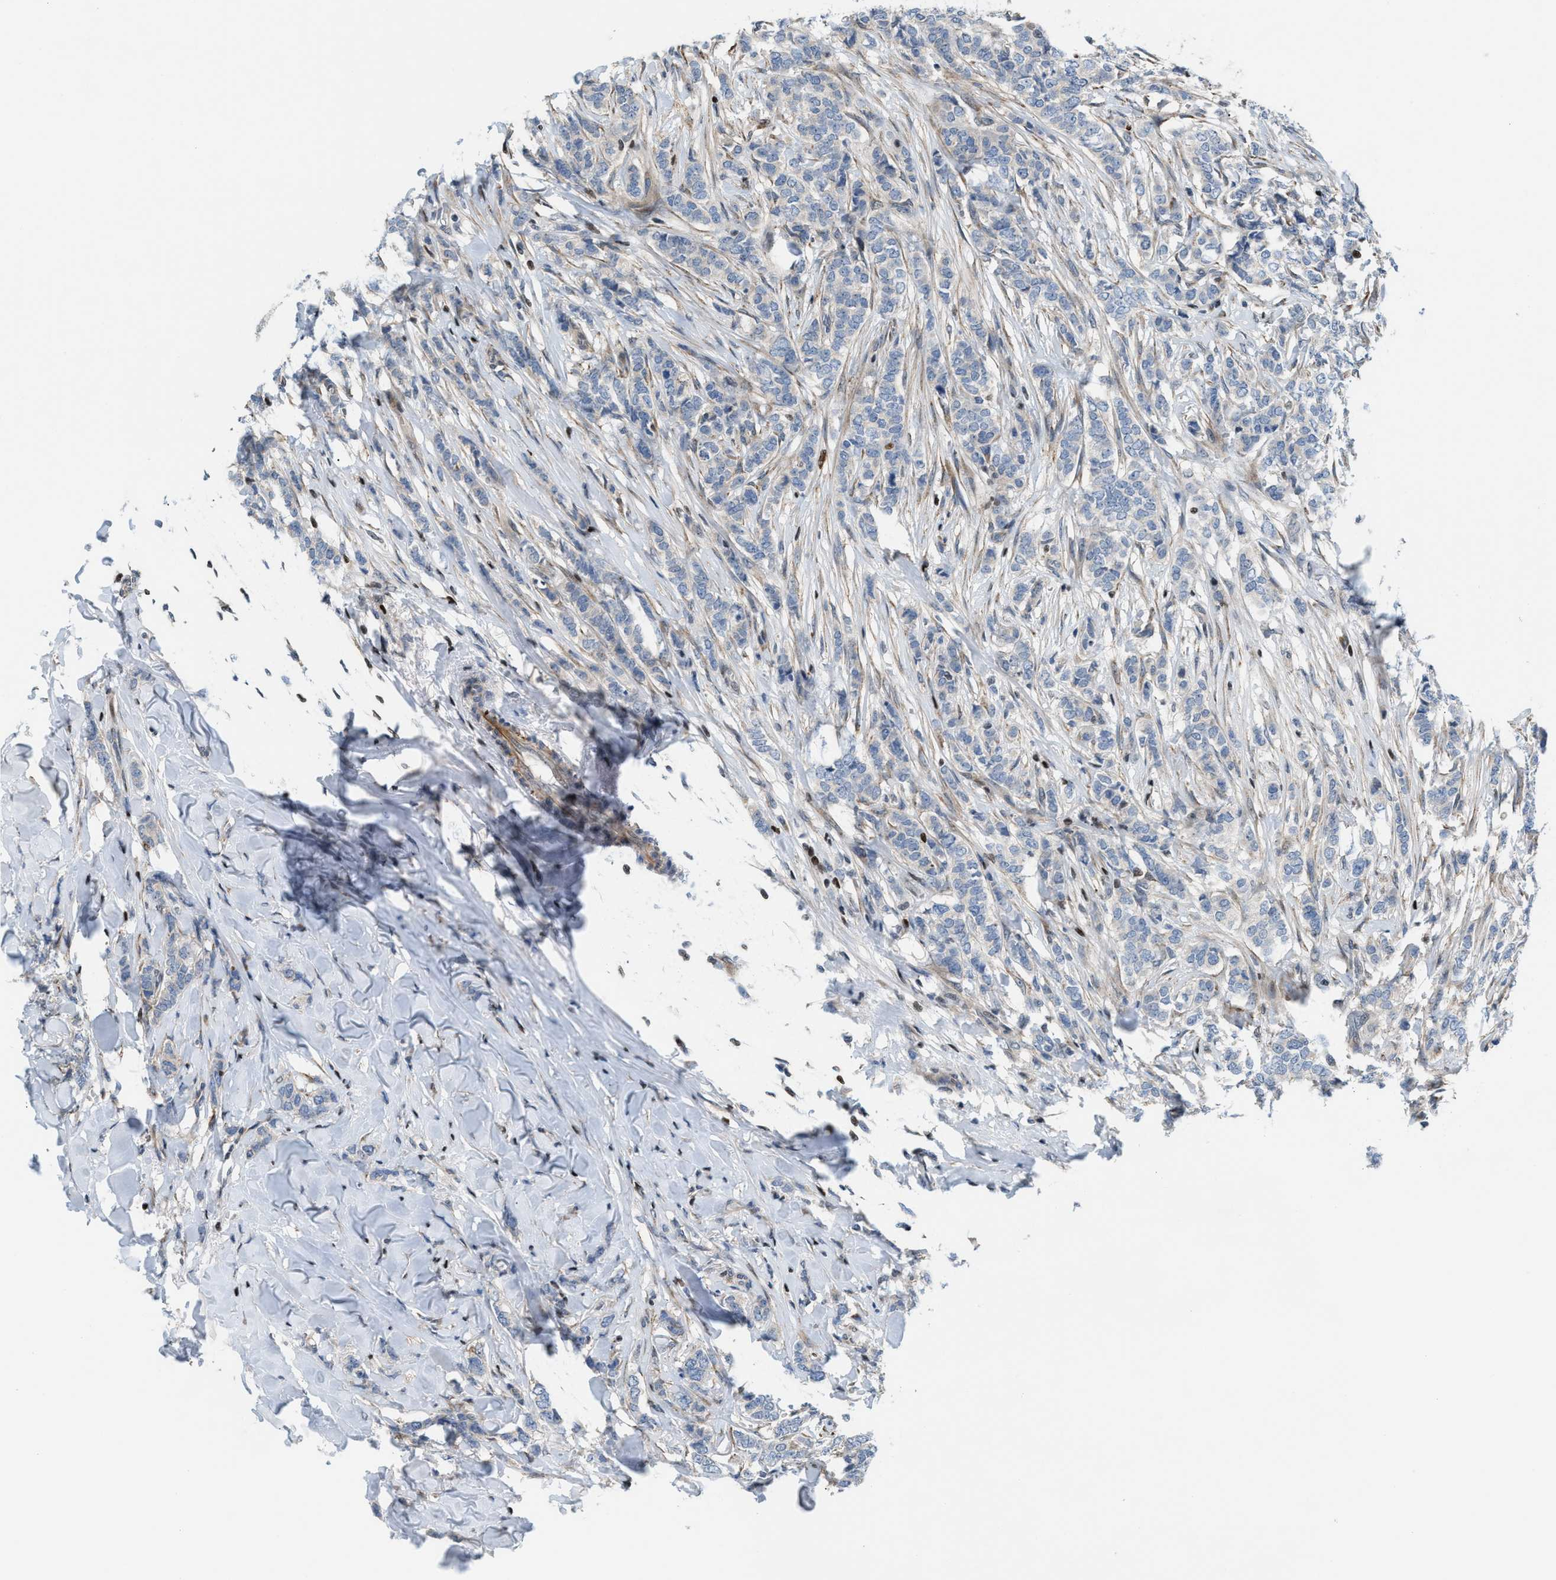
{"staining": {"intensity": "negative", "quantity": "none", "location": "none"}, "tissue": "breast cancer", "cell_type": "Tumor cells", "image_type": "cancer", "snomed": [{"axis": "morphology", "description": "Lobular carcinoma"}, {"axis": "topography", "description": "Skin"}, {"axis": "topography", "description": "Breast"}], "caption": "Lobular carcinoma (breast) was stained to show a protein in brown. There is no significant expression in tumor cells.", "gene": "ZNF276", "patient": {"sex": "female", "age": 46}}